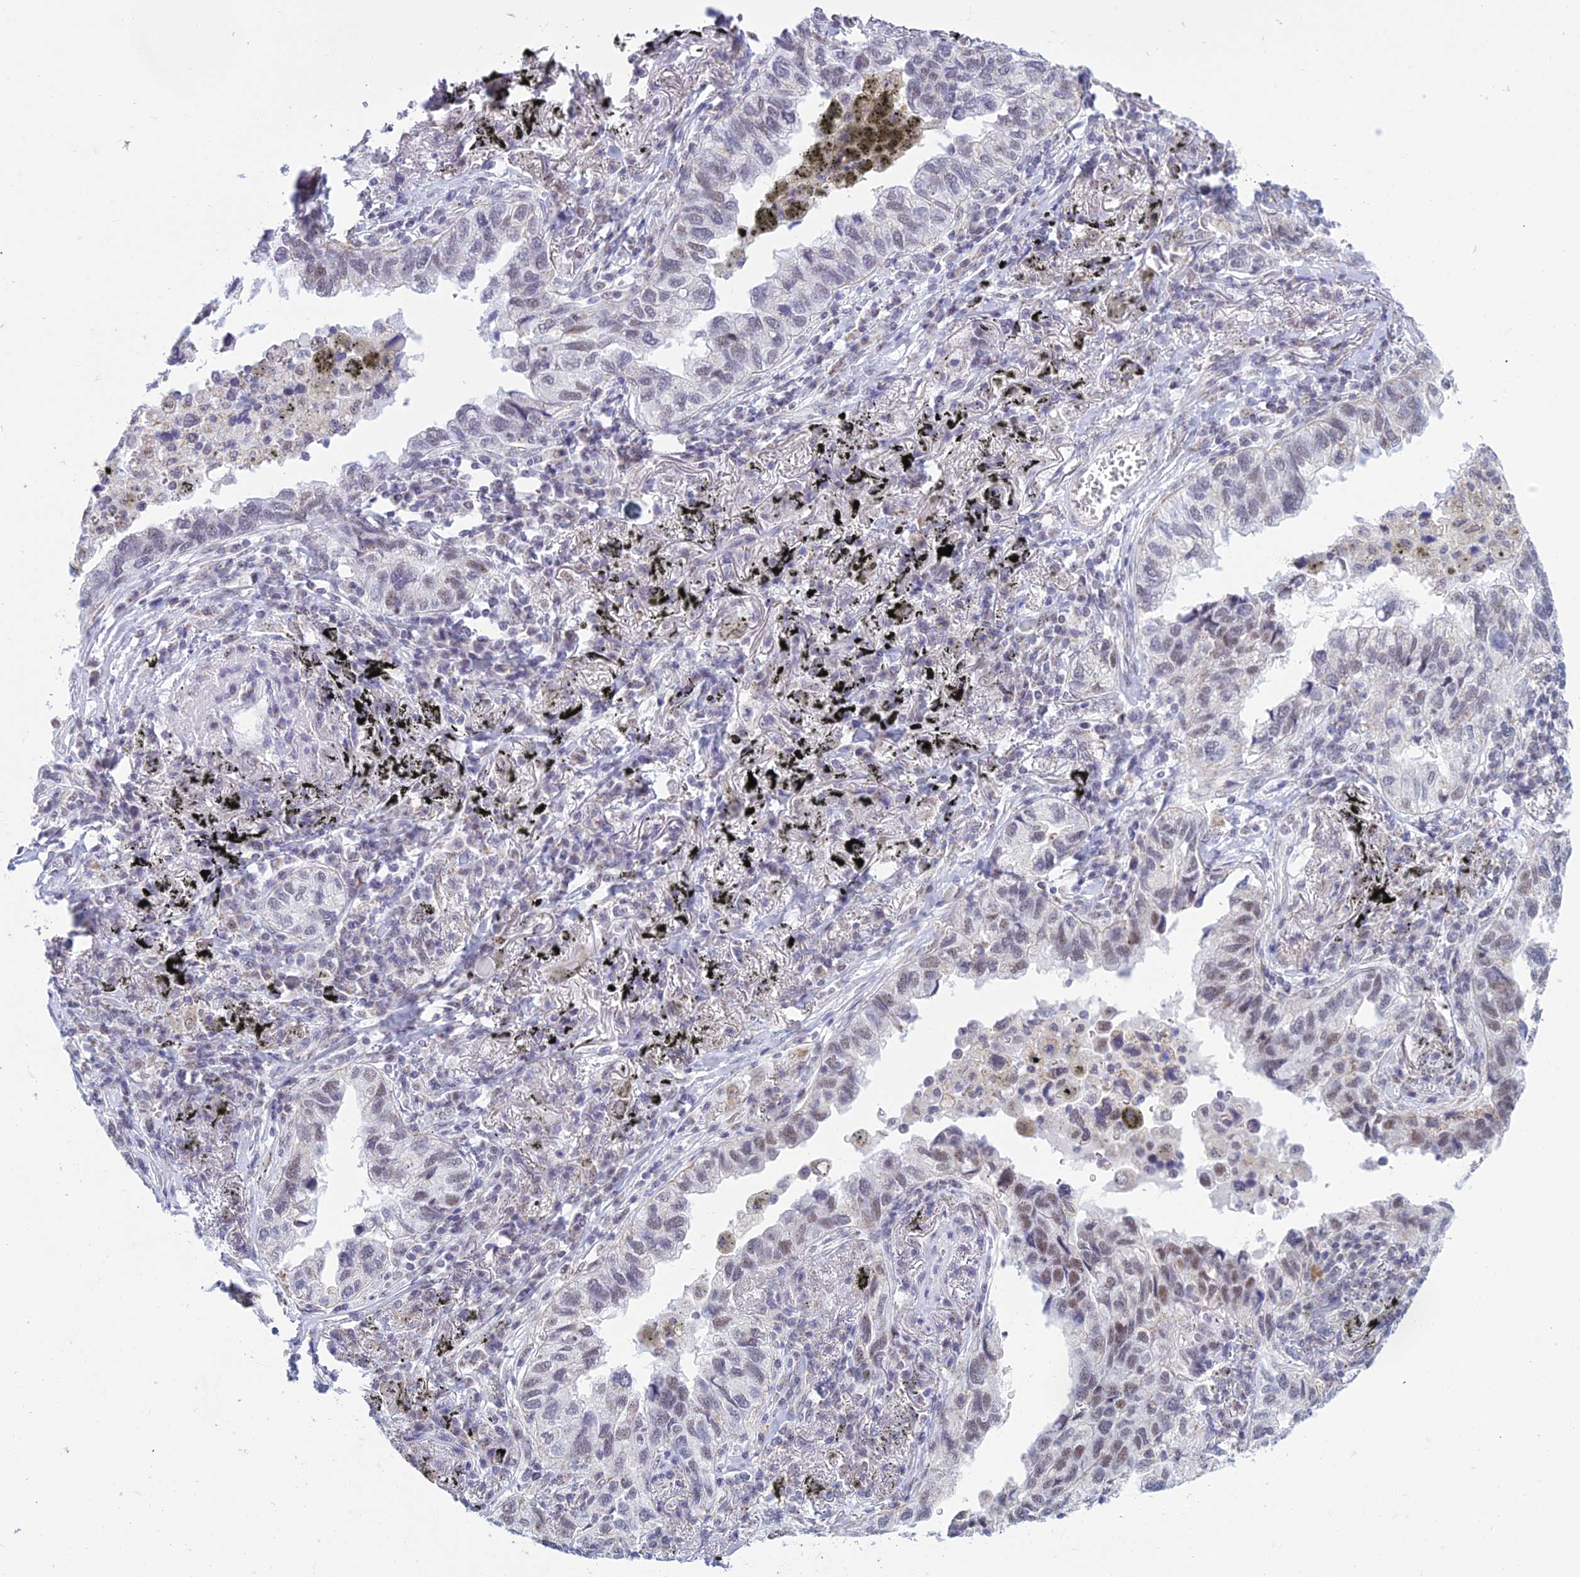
{"staining": {"intensity": "moderate", "quantity": "<25%", "location": "nuclear"}, "tissue": "lung cancer", "cell_type": "Tumor cells", "image_type": "cancer", "snomed": [{"axis": "morphology", "description": "Adenocarcinoma, NOS"}, {"axis": "topography", "description": "Lung"}], "caption": "Human adenocarcinoma (lung) stained for a protein (brown) exhibits moderate nuclear positive expression in about <25% of tumor cells.", "gene": "KLF14", "patient": {"sex": "male", "age": 65}}